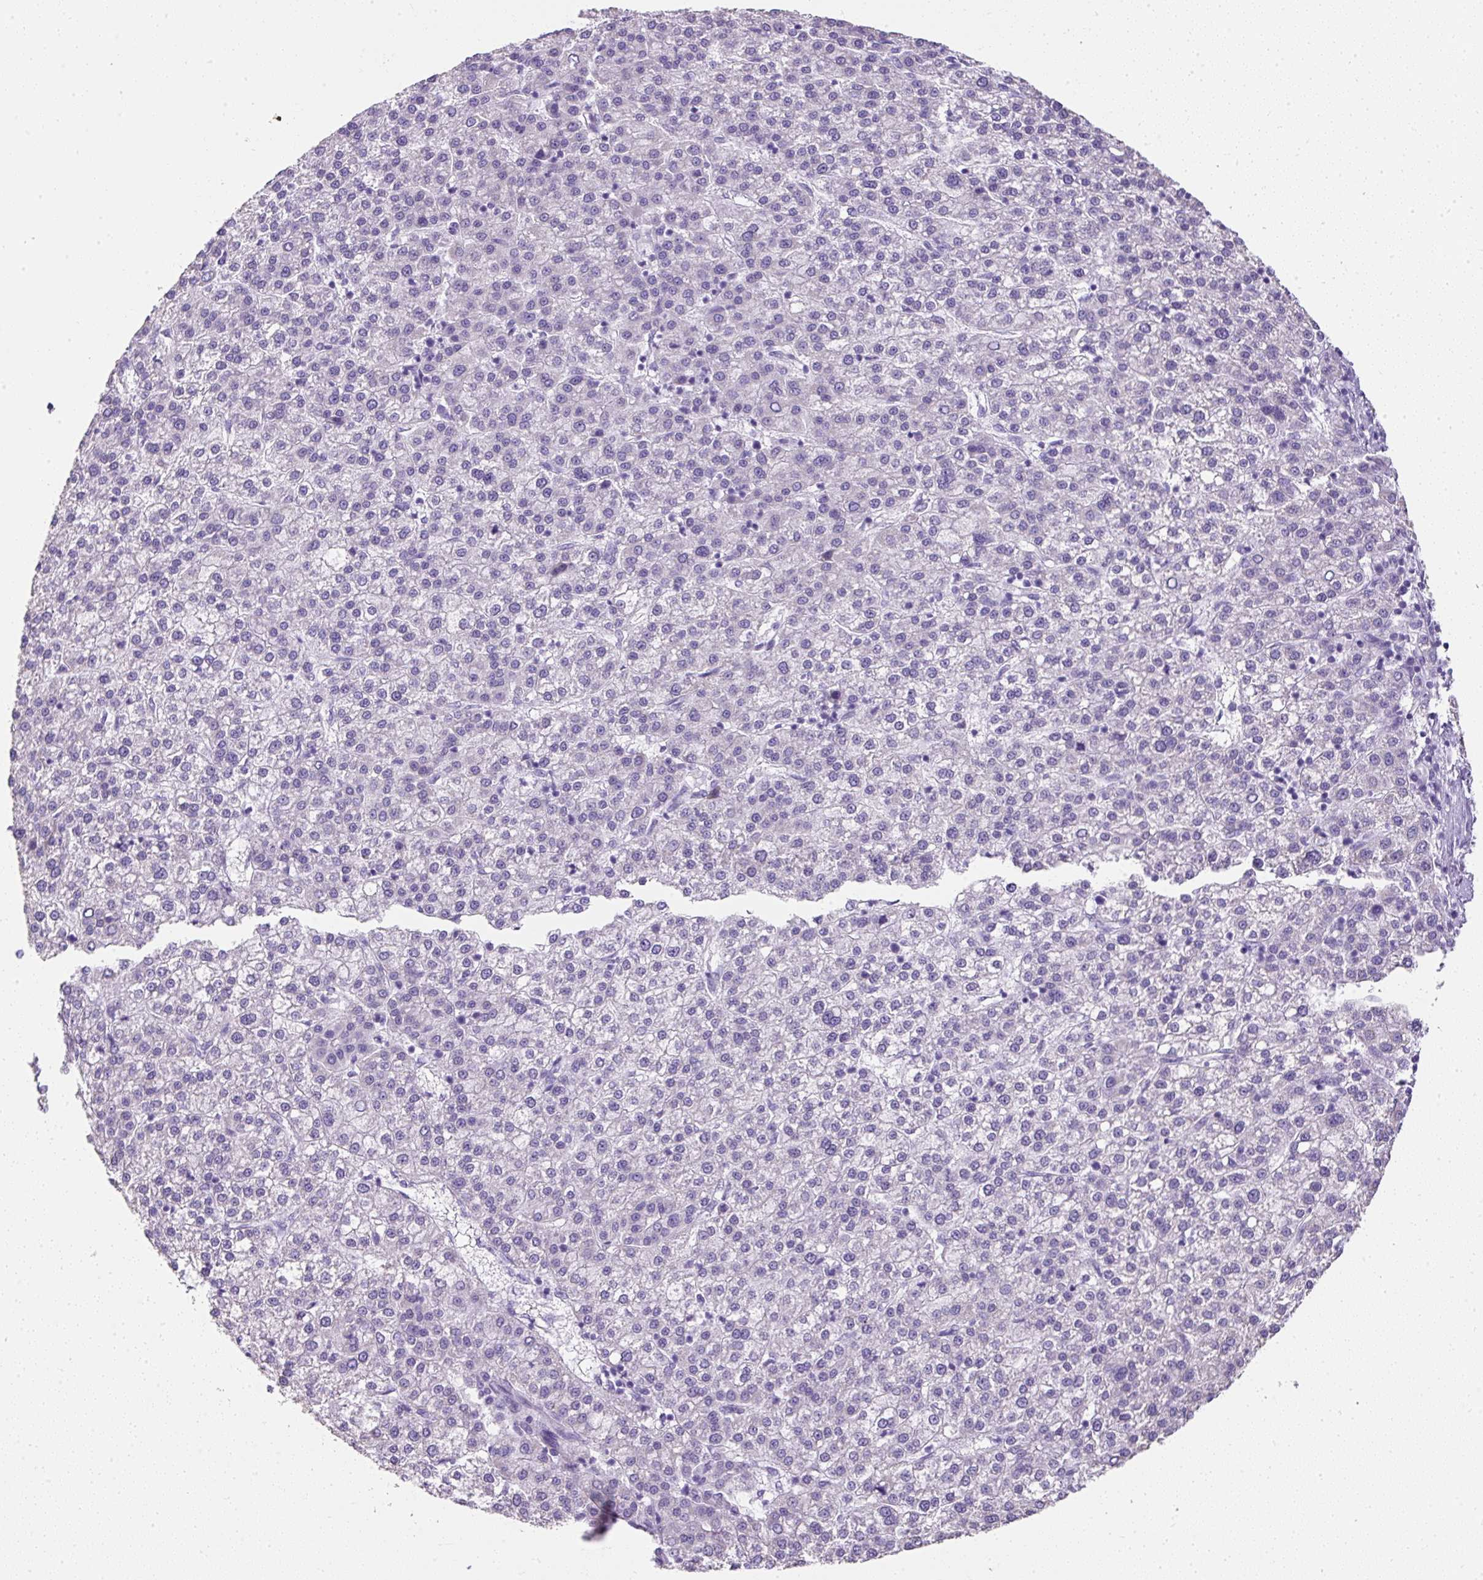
{"staining": {"intensity": "negative", "quantity": "none", "location": "none"}, "tissue": "liver cancer", "cell_type": "Tumor cells", "image_type": "cancer", "snomed": [{"axis": "morphology", "description": "Carcinoma, Hepatocellular, NOS"}, {"axis": "topography", "description": "Liver"}], "caption": "The immunohistochemistry histopathology image has no significant staining in tumor cells of liver hepatocellular carcinoma tissue.", "gene": "C2CD4C", "patient": {"sex": "female", "age": 58}}